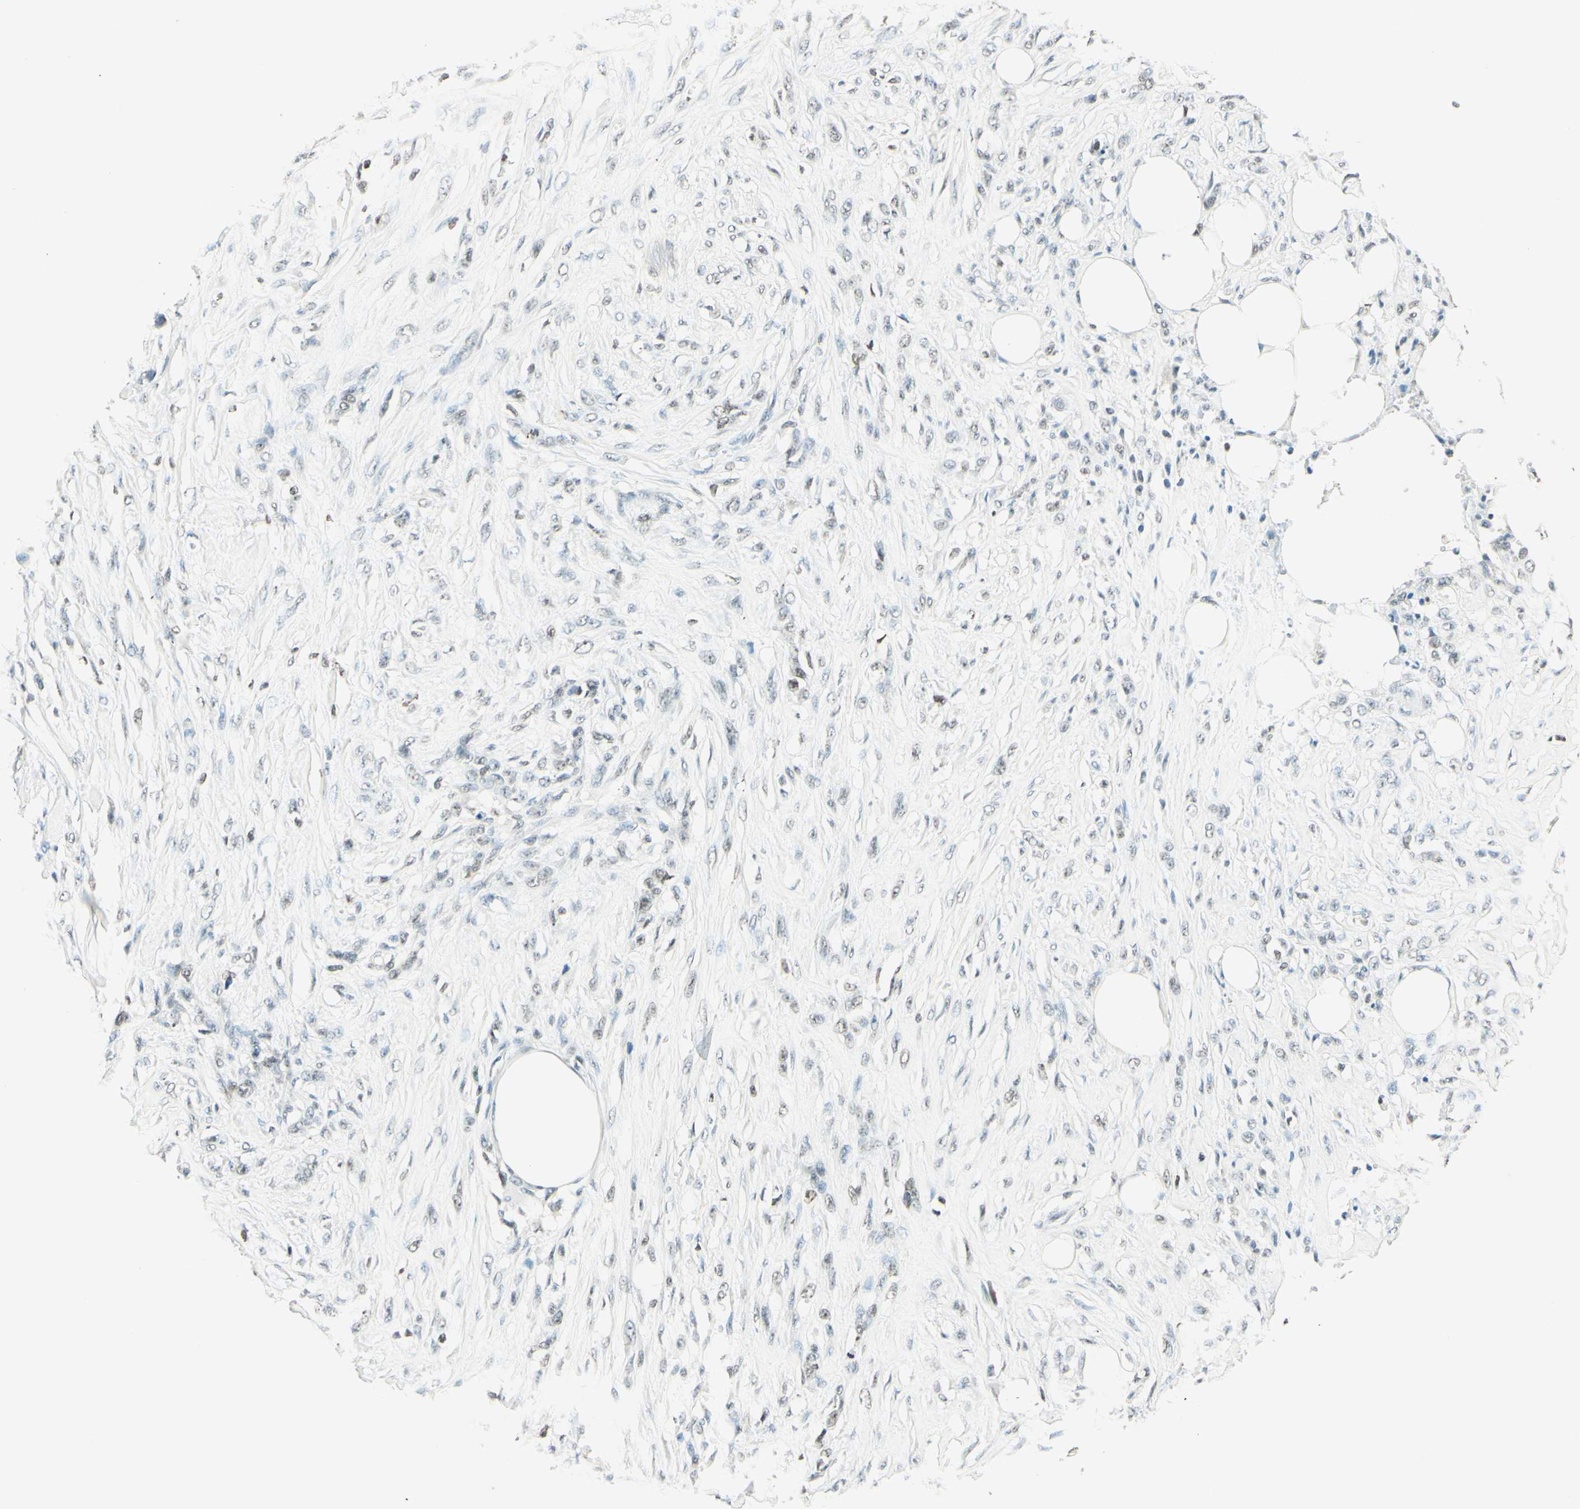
{"staining": {"intensity": "weak", "quantity": "<25%", "location": "nuclear"}, "tissue": "skin cancer", "cell_type": "Tumor cells", "image_type": "cancer", "snomed": [{"axis": "morphology", "description": "Squamous cell carcinoma, NOS"}, {"axis": "topography", "description": "Skin"}], "caption": "Histopathology image shows no protein expression in tumor cells of skin cancer (squamous cell carcinoma) tissue. Brightfield microscopy of immunohistochemistry stained with DAB (brown) and hematoxylin (blue), captured at high magnification.", "gene": "MSH2", "patient": {"sex": "female", "age": 59}}